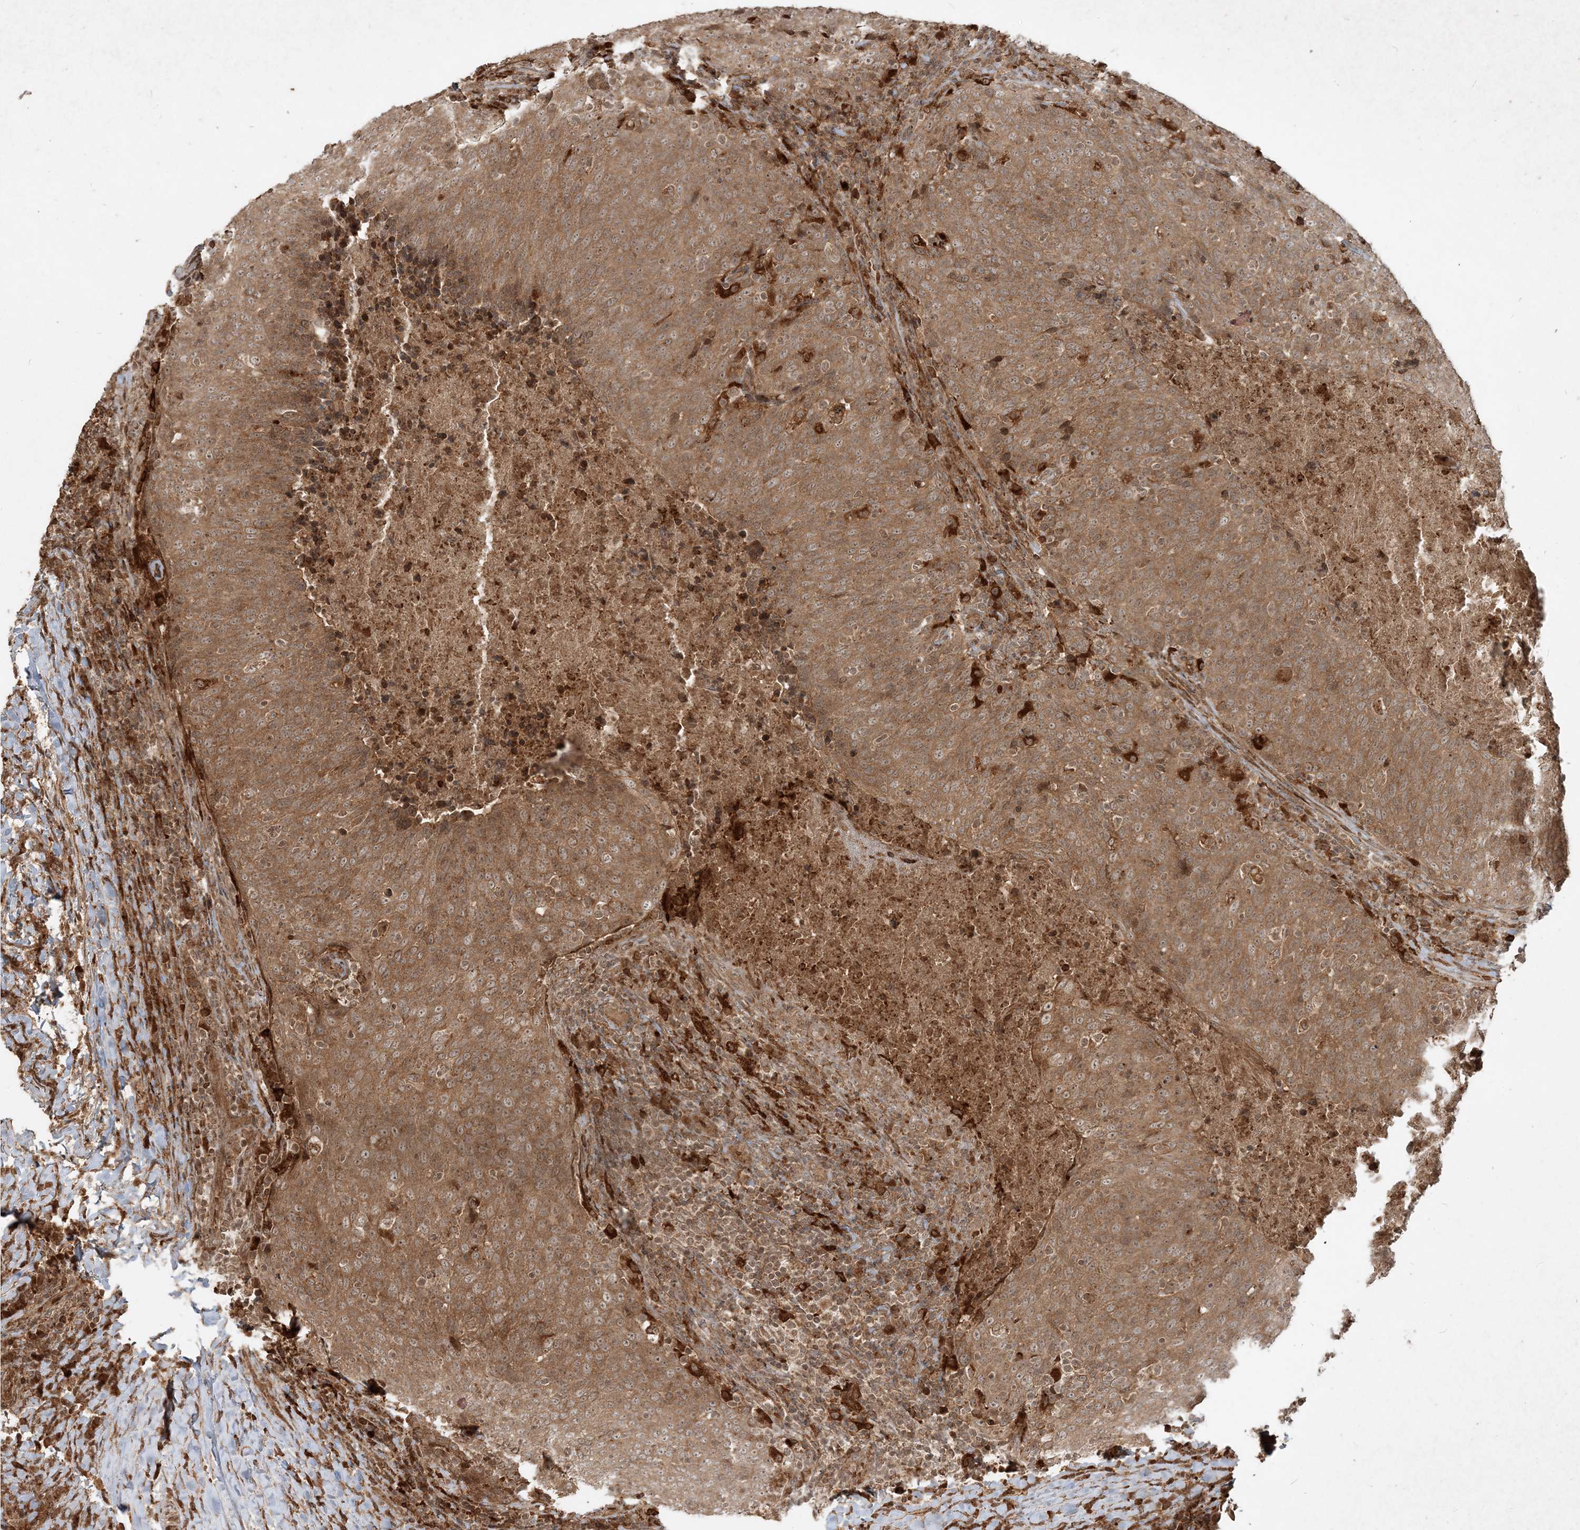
{"staining": {"intensity": "moderate", "quantity": ">75%", "location": "cytoplasmic/membranous"}, "tissue": "head and neck cancer", "cell_type": "Tumor cells", "image_type": "cancer", "snomed": [{"axis": "morphology", "description": "Squamous cell carcinoma, NOS"}, {"axis": "morphology", "description": "Squamous cell carcinoma, metastatic, NOS"}, {"axis": "topography", "description": "Lymph node"}, {"axis": "topography", "description": "Head-Neck"}], "caption": "Protein staining of squamous cell carcinoma (head and neck) tissue shows moderate cytoplasmic/membranous positivity in approximately >75% of tumor cells. The staining was performed using DAB (3,3'-diaminobenzidine) to visualize the protein expression in brown, while the nuclei were stained in blue with hematoxylin (Magnification: 20x).", "gene": "NARS1", "patient": {"sex": "male", "age": 62}}